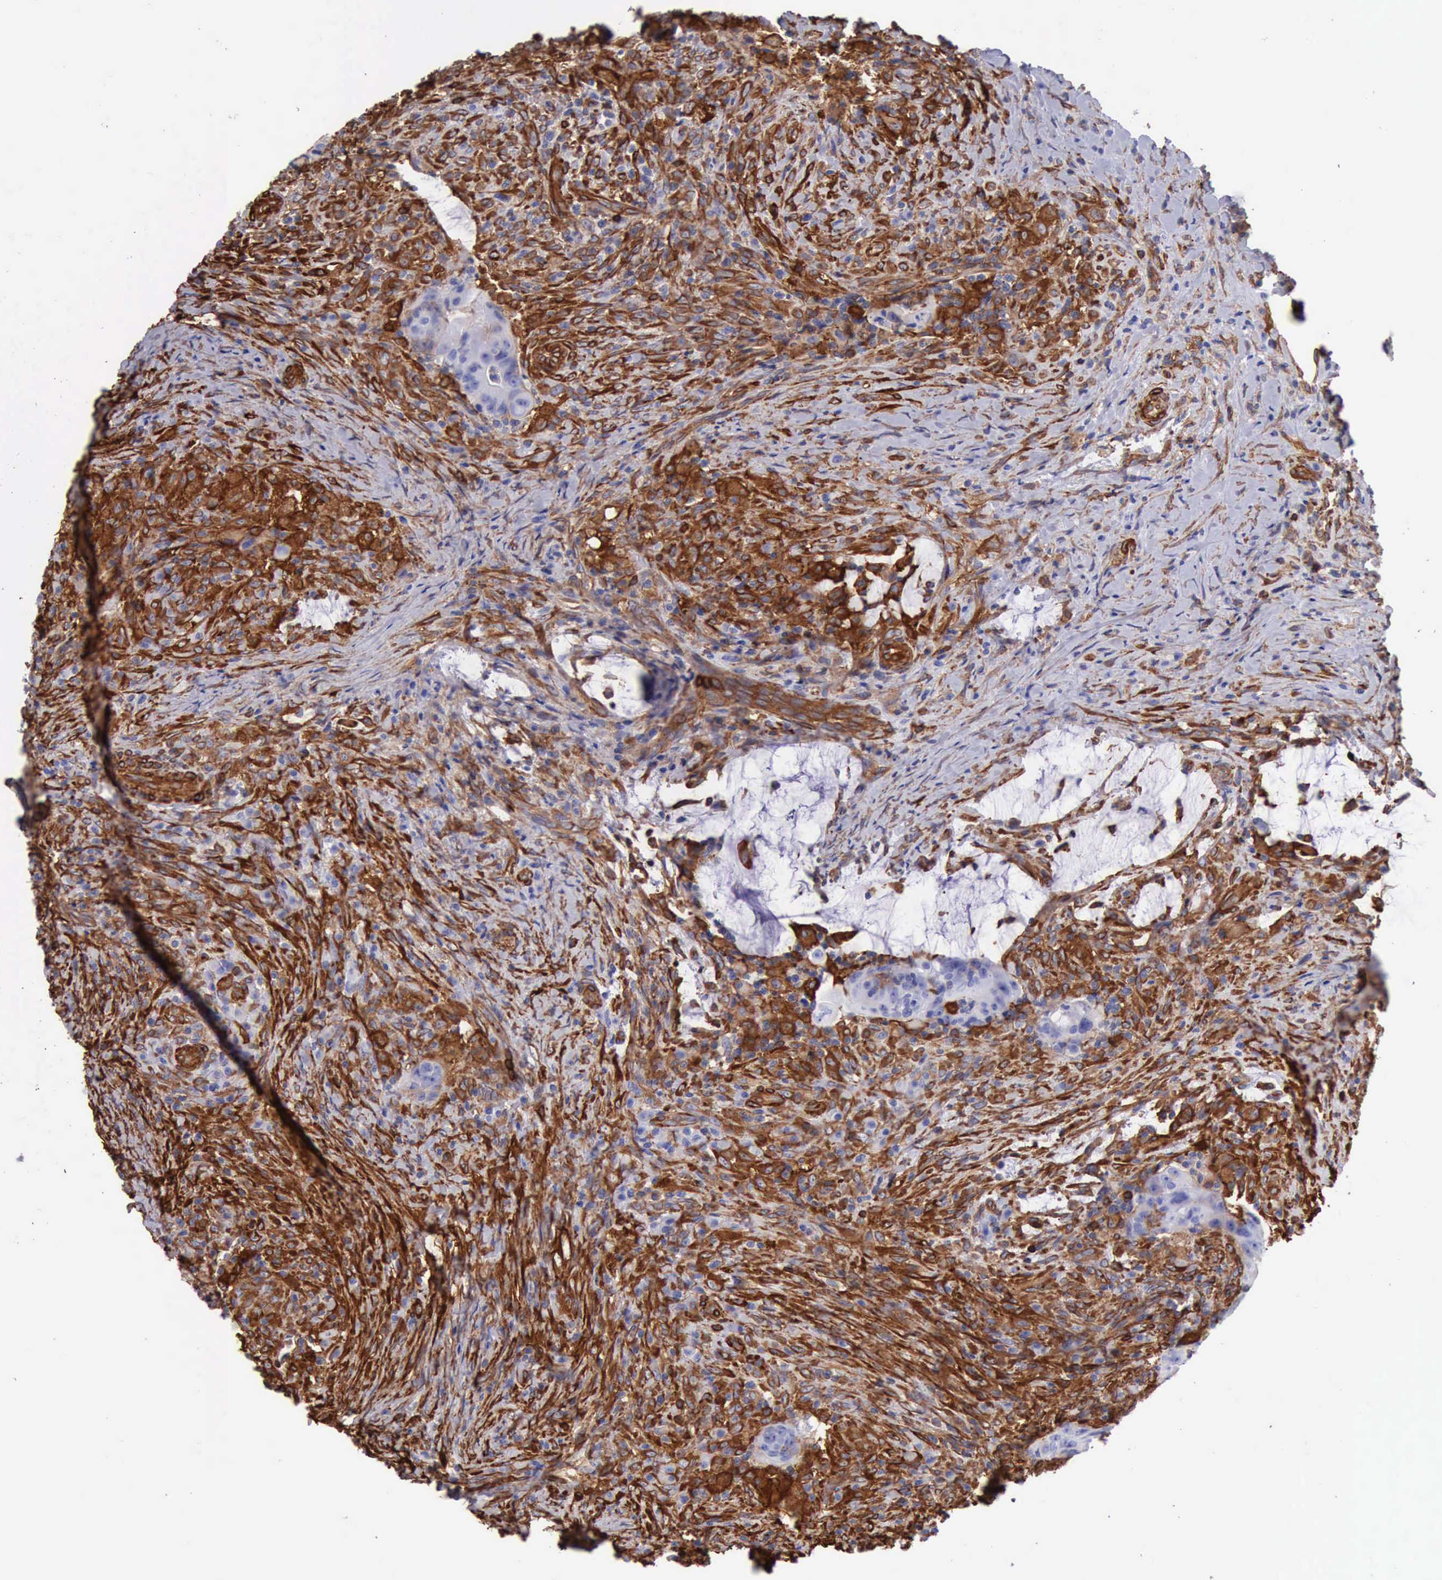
{"staining": {"intensity": "negative", "quantity": "none", "location": "none"}, "tissue": "colorectal cancer", "cell_type": "Tumor cells", "image_type": "cancer", "snomed": [{"axis": "morphology", "description": "Adenocarcinoma, NOS"}, {"axis": "topography", "description": "Rectum"}], "caption": "The micrograph shows no staining of tumor cells in adenocarcinoma (colorectal). The staining is performed using DAB brown chromogen with nuclei counter-stained in using hematoxylin.", "gene": "FLNA", "patient": {"sex": "female", "age": 71}}